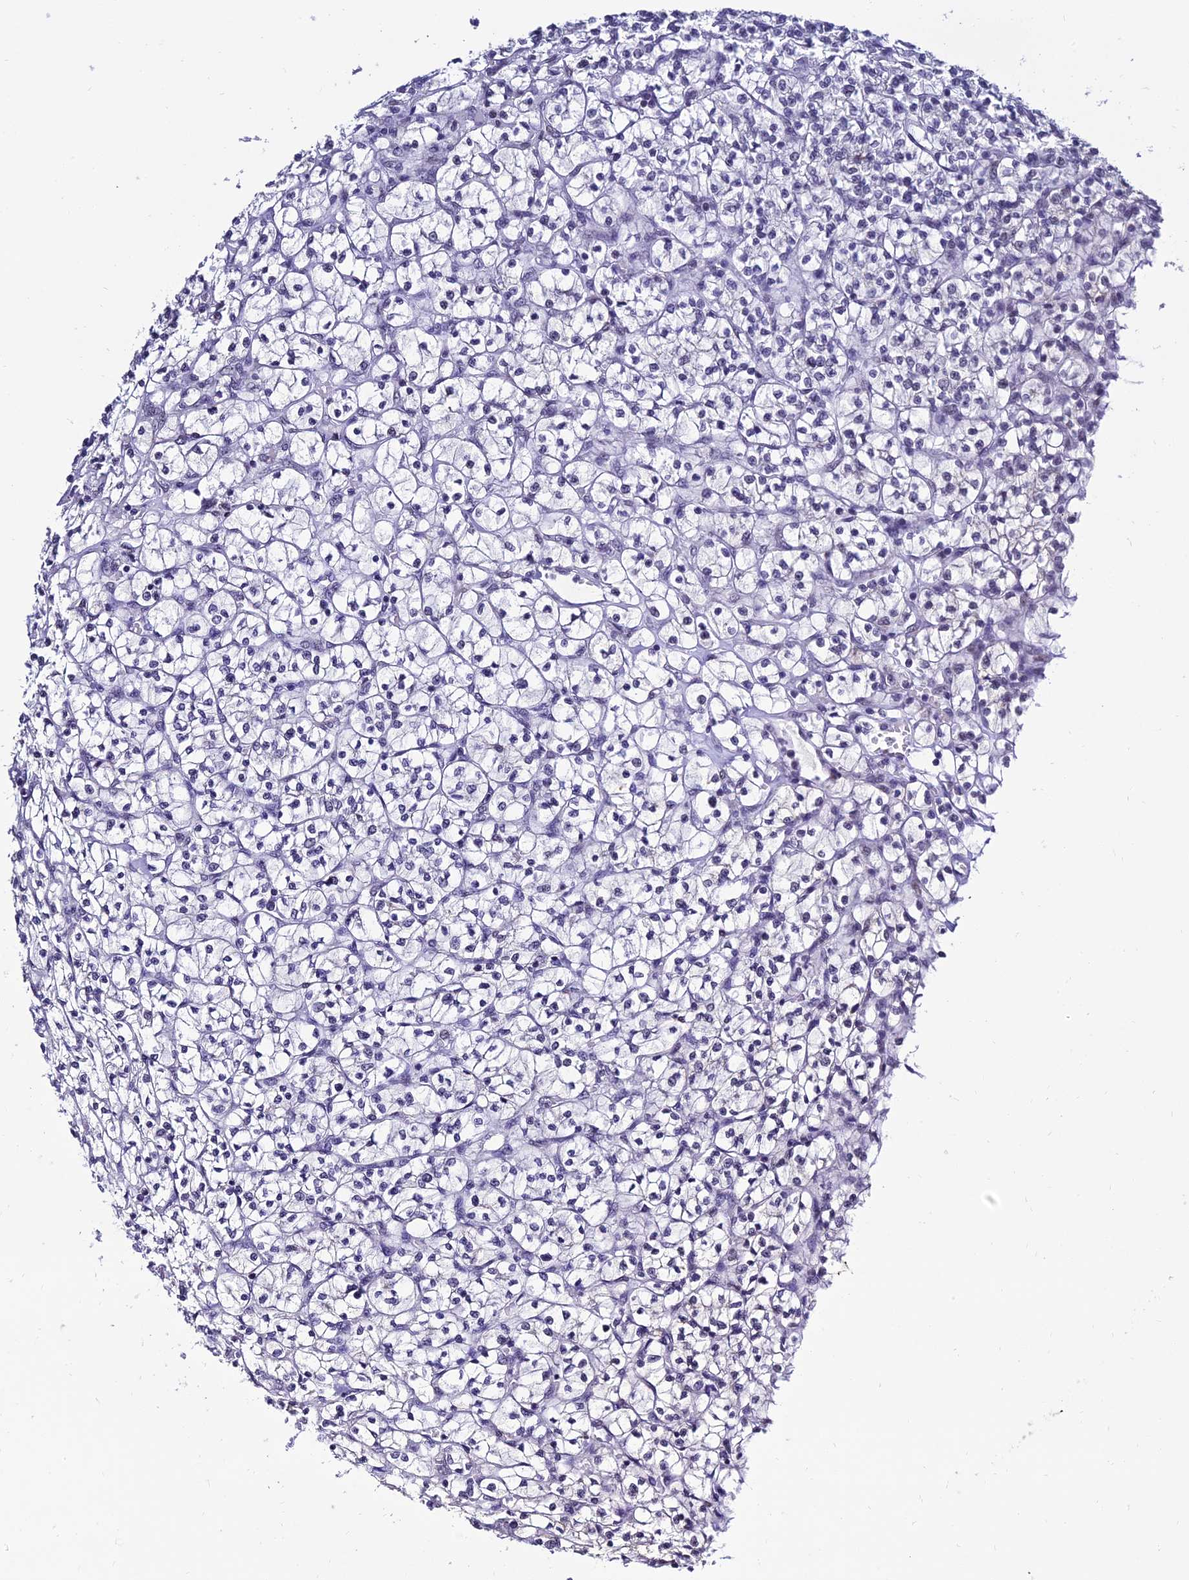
{"staining": {"intensity": "negative", "quantity": "none", "location": "none"}, "tissue": "renal cancer", "cell_type": "Tumor cells", "image_type": "cancer", "snomed": [{"axis": "morphology", "description": "Adenocarcinoma, NOS"}, {"axis": "topography", "description": "Kidney"}], "caption": "Renal cancer was stained to show a protein in brown. There is no significant expression in tumor cells.", "gene": "PPP4R2", "patient": {"sex": "female", "age": 64}}